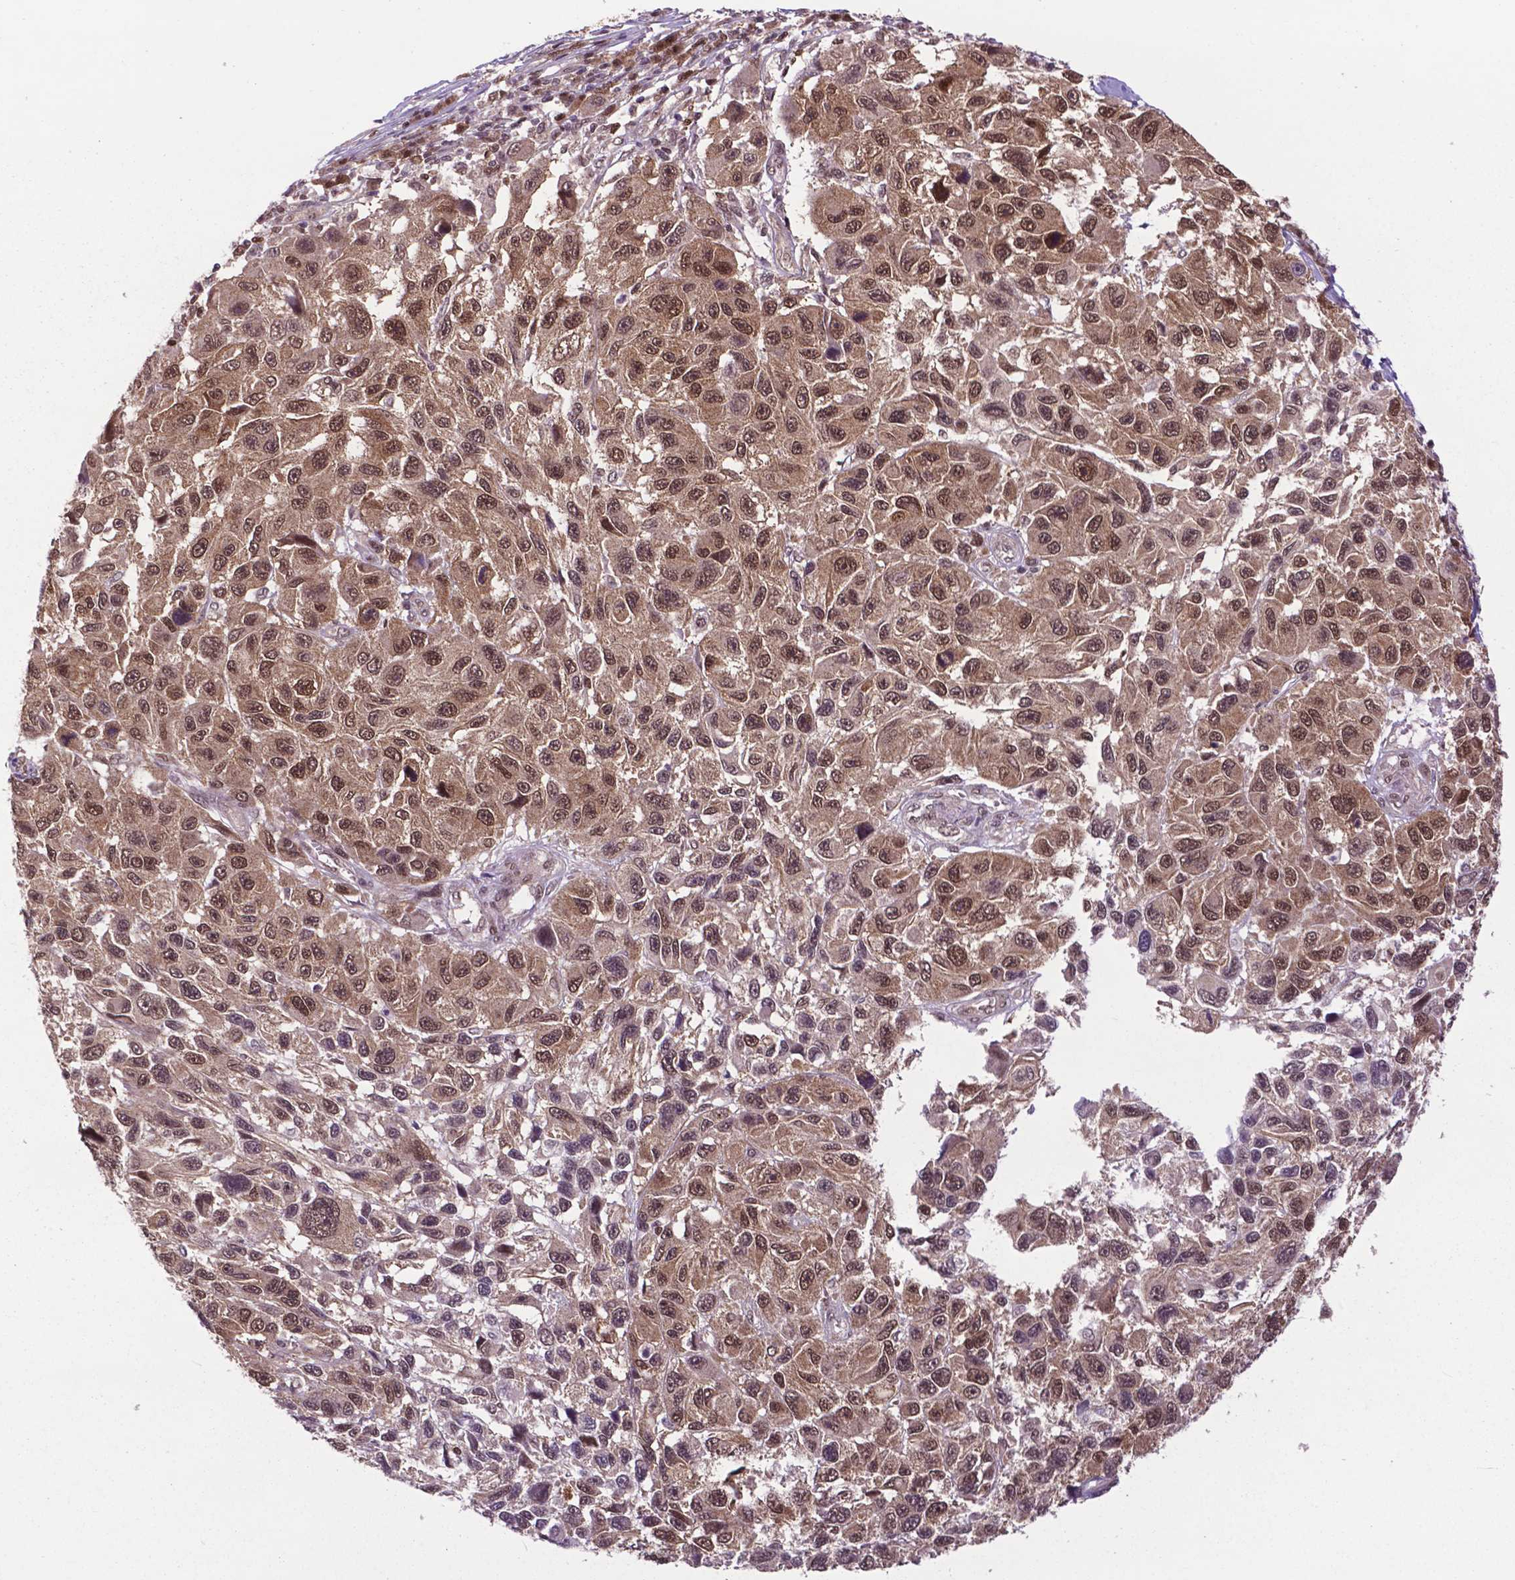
{"staining": {"intensity": "moderate", "quantity": ">75%", "location": "cytoplasmic/membranous,nuclear"}, "tissue": "melanoma", "cell_type": "Tumor cells", "image_type": "cancer", "snomed": [{"axis": "morphology", "description": "Malignant melanoma, NOS"}, {"axis": "topography", "description": "Skin"}], "caption": "Protein analysis of melanoma tissue displays moderate cytoplasmic/membranous and nuclear positivity in about >75% of tumor cells.", "gene": "FAF1", "patient": {"sex": "male", "age": 53}}